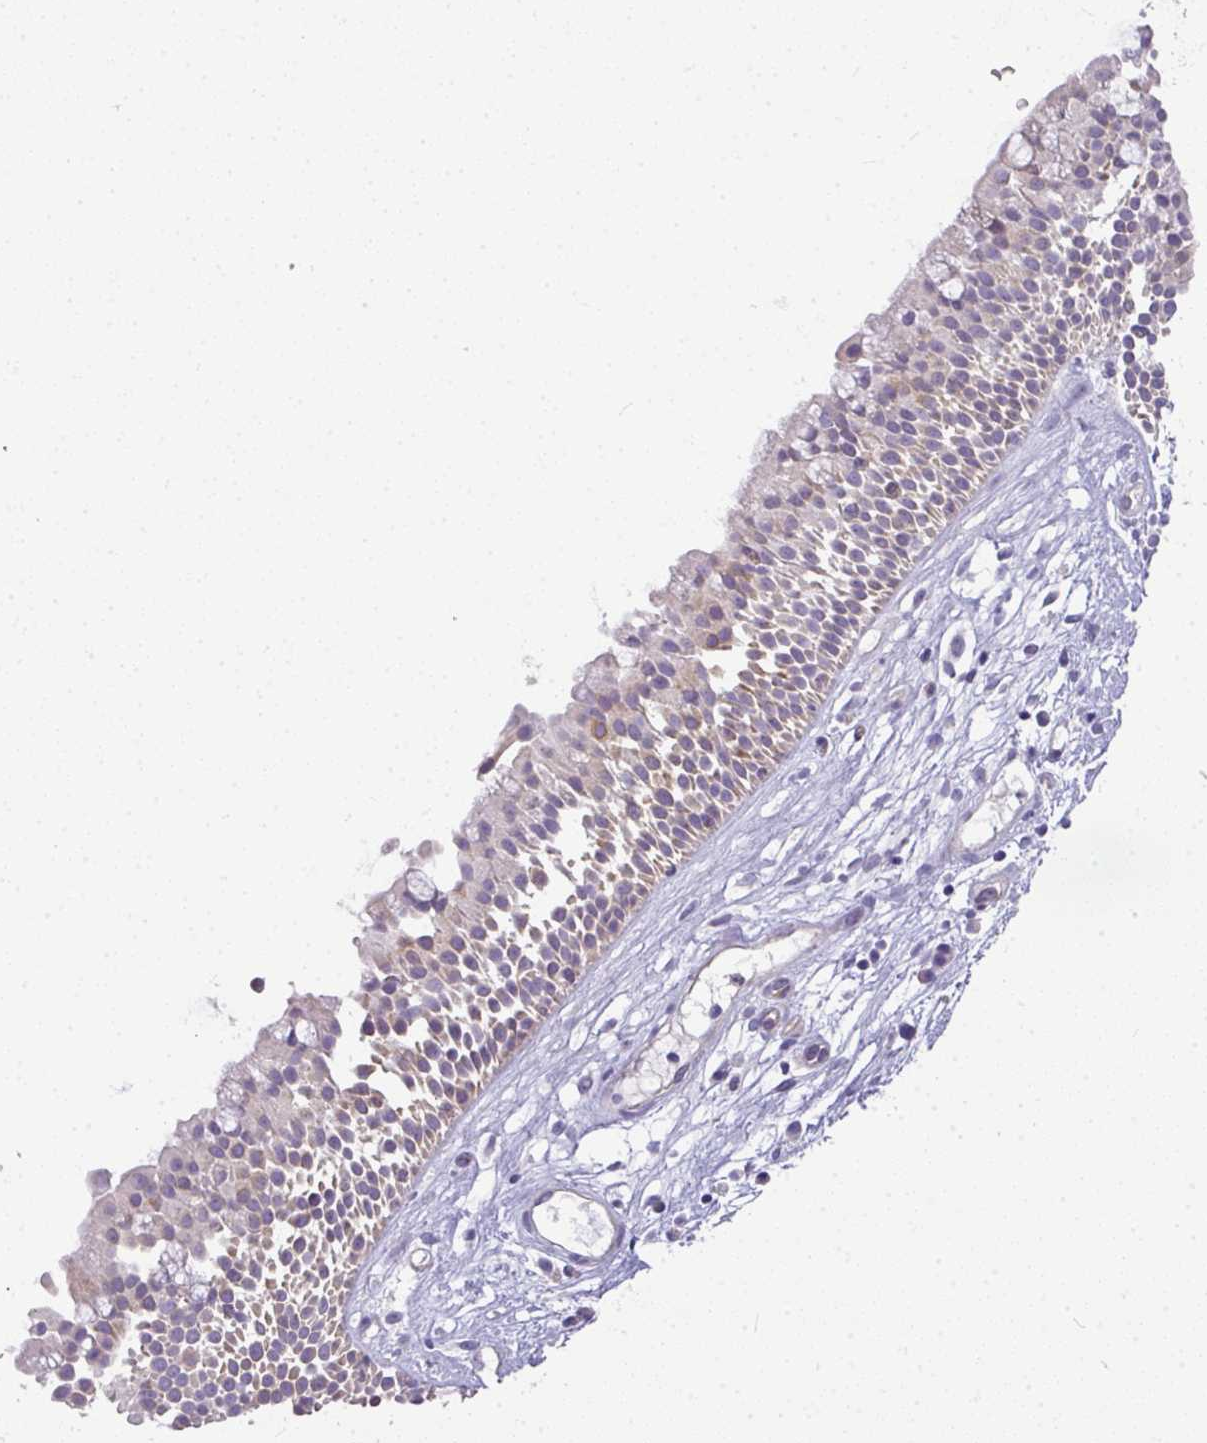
{"staining": {"intensity": "strong", "quantity": "25%-75%", "location": "cytoplasmic/membranous"}, "tissue": "nasopharynx", "cell_type": "Respiratory epithelial cells", "image_type": "normal", "snomed": [{"axis": "morphology", "description": "Normal tissue, NOS"}, {"axis": "topography", "description": "Nasopharynx"}], "caption": "IHC histopathology image of normal nasopharynx: nasopharynx stained using immunohistochemistry demonstrates high levels of strong protein expression localized specifically in the cytoplasmic/membranous of respiratory epithelial cells, appearing as a cytoplasmic/membranous brown color.", "gene": "LIPE", "patient": {"sex": "male", "age": 56}}